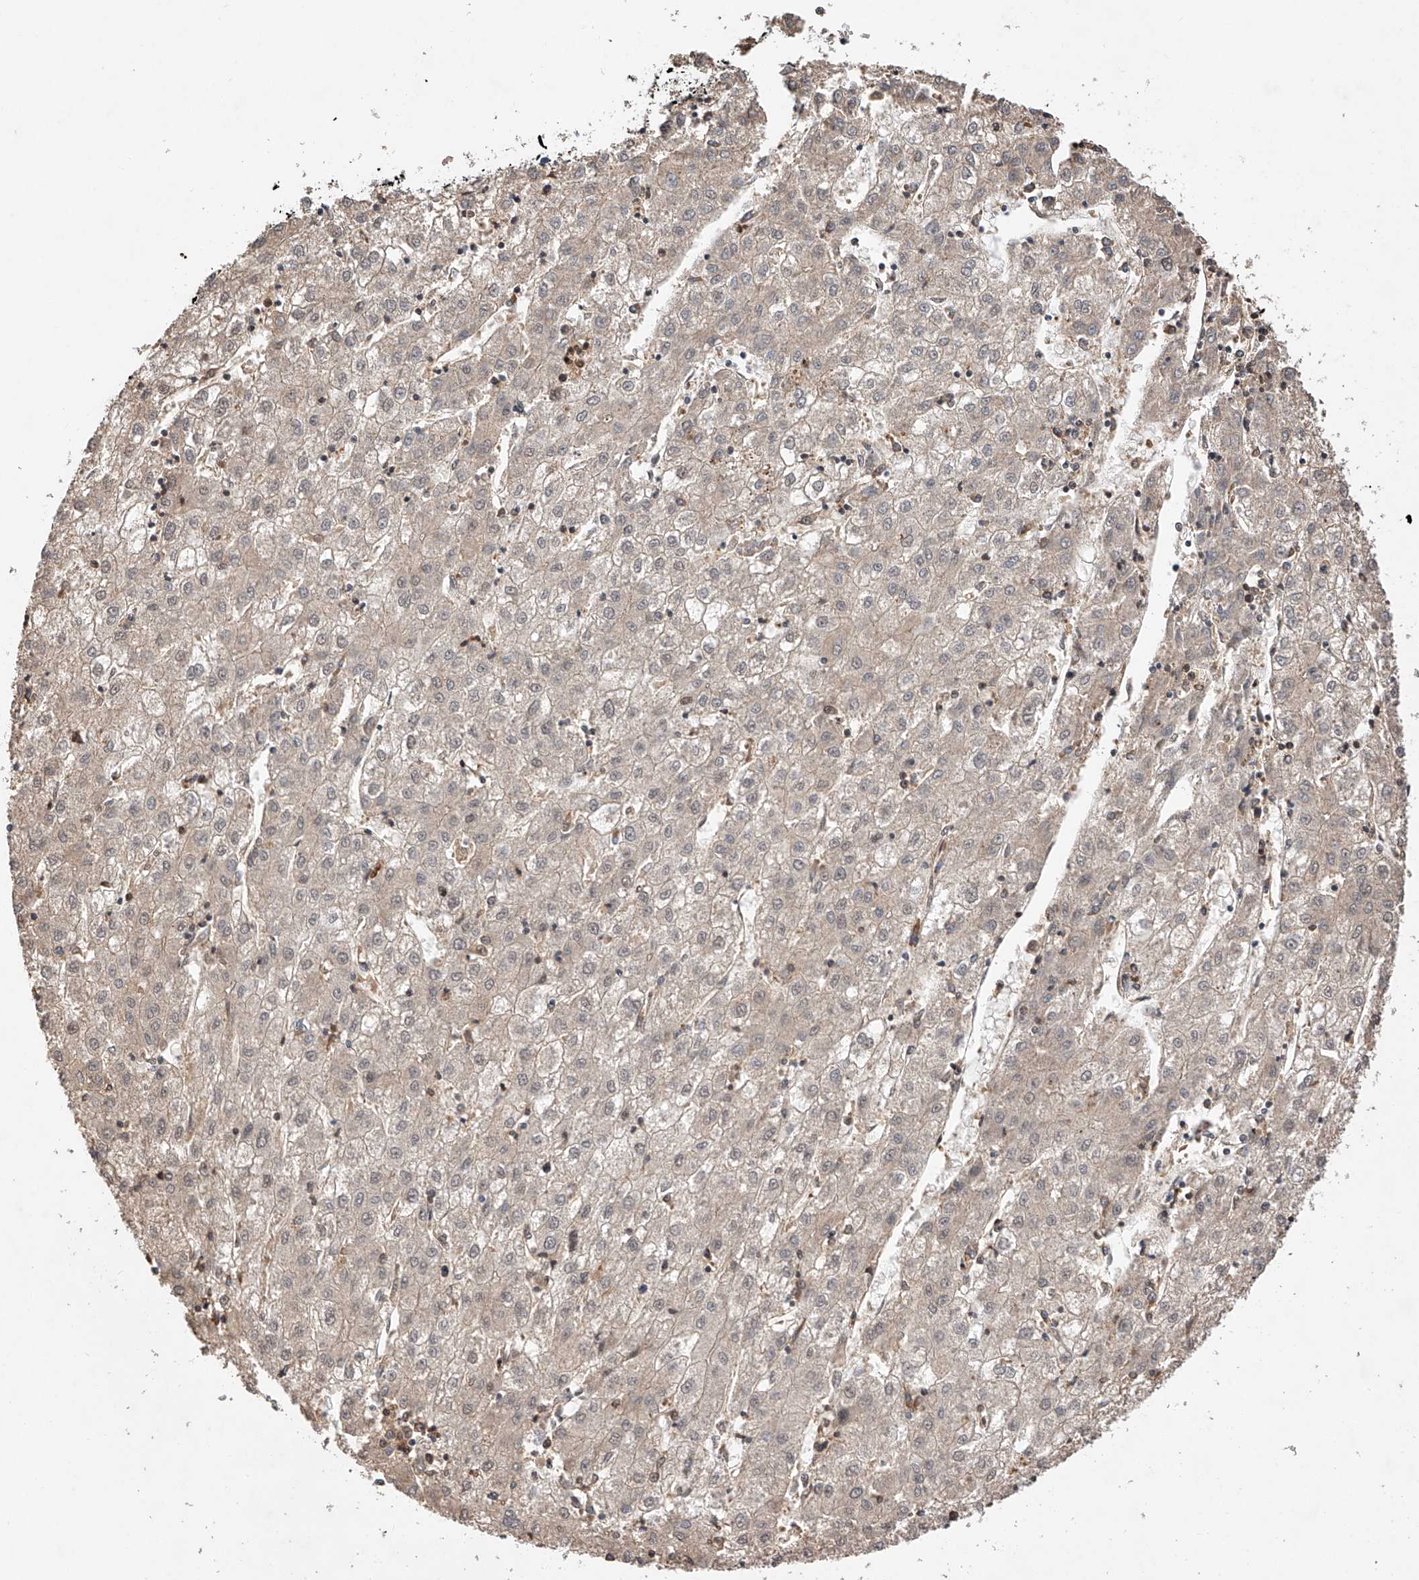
{"staining": {"intensity": "weak", "quantity": "<25%", "location": "cytoplasmic/membranous"}, "tissue": "liver cancer", "cell_type": "Tumor cells", "image_type": "cancer", "snomed": [{"axis": "morphology", "description": "Carcinoma, Hepatocellular, NOS"}, {"axis": "topography", "description": "Liver"}], "caption": "Micrograph shows no significant protein positivity in tumor cells of hepatocellular carcinoma (liver).", "gene": "RILPL2", "patient": {"sex": "male", "age": 72}}